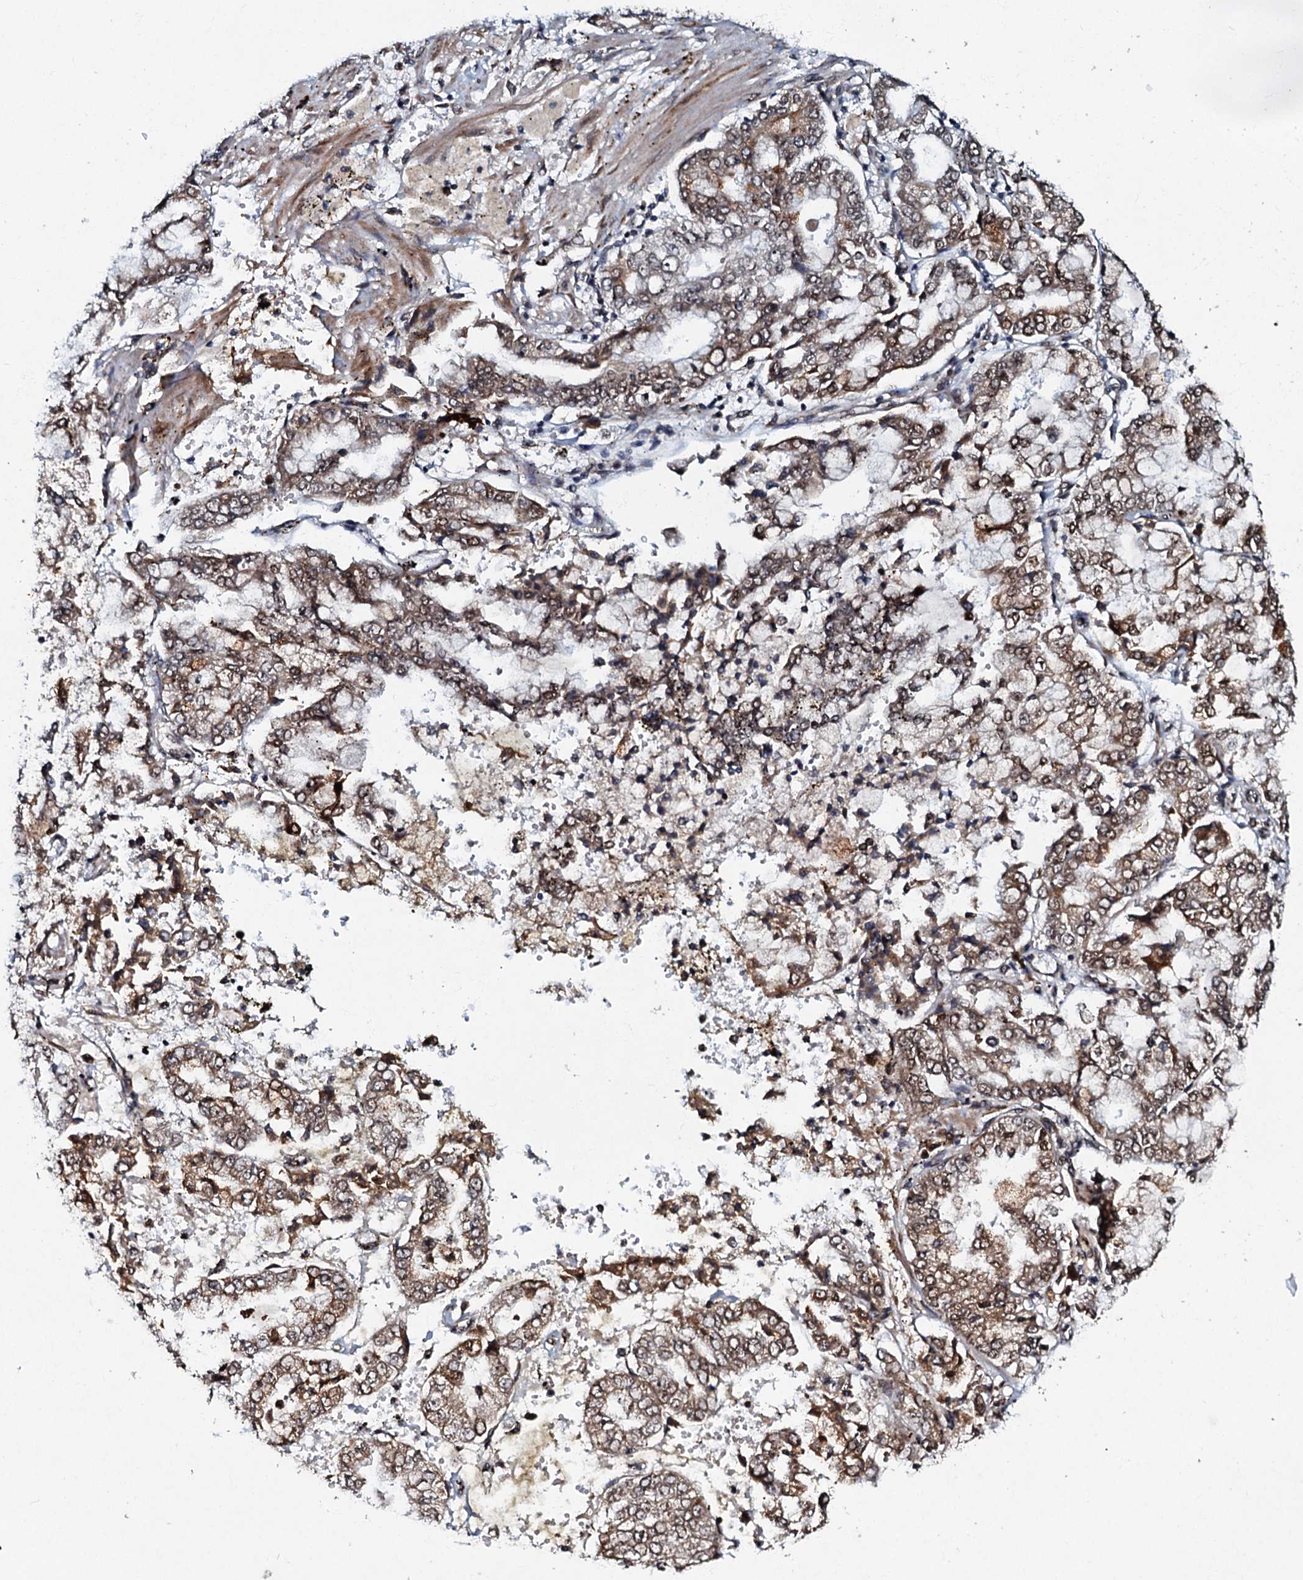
{"staining": {"intensity": "moderate", "quantity": "25%-75%", "location": "cytoplasmic/membranous,nuclear"}, "tissue": "stomach cancer", "cell_type": "Tumor cells", "image_type": "cancer", "snomed": [{"axis": "morphology", "description": "Adenocarcinoma, NOS"}, {"axis": "topography", "description": "Stomach"}], "caption": "This photomicrograph exhibits stomach adenocarcinoma stained with IHC to label a protein in brown. The cytoplasmic/membranous and nuclear of tumor cells show moderate positivity for the protein. Nuclei are counter-stained blue.", "gene": "C18orf32", "patient": {"sex": "male", "age": 76}}